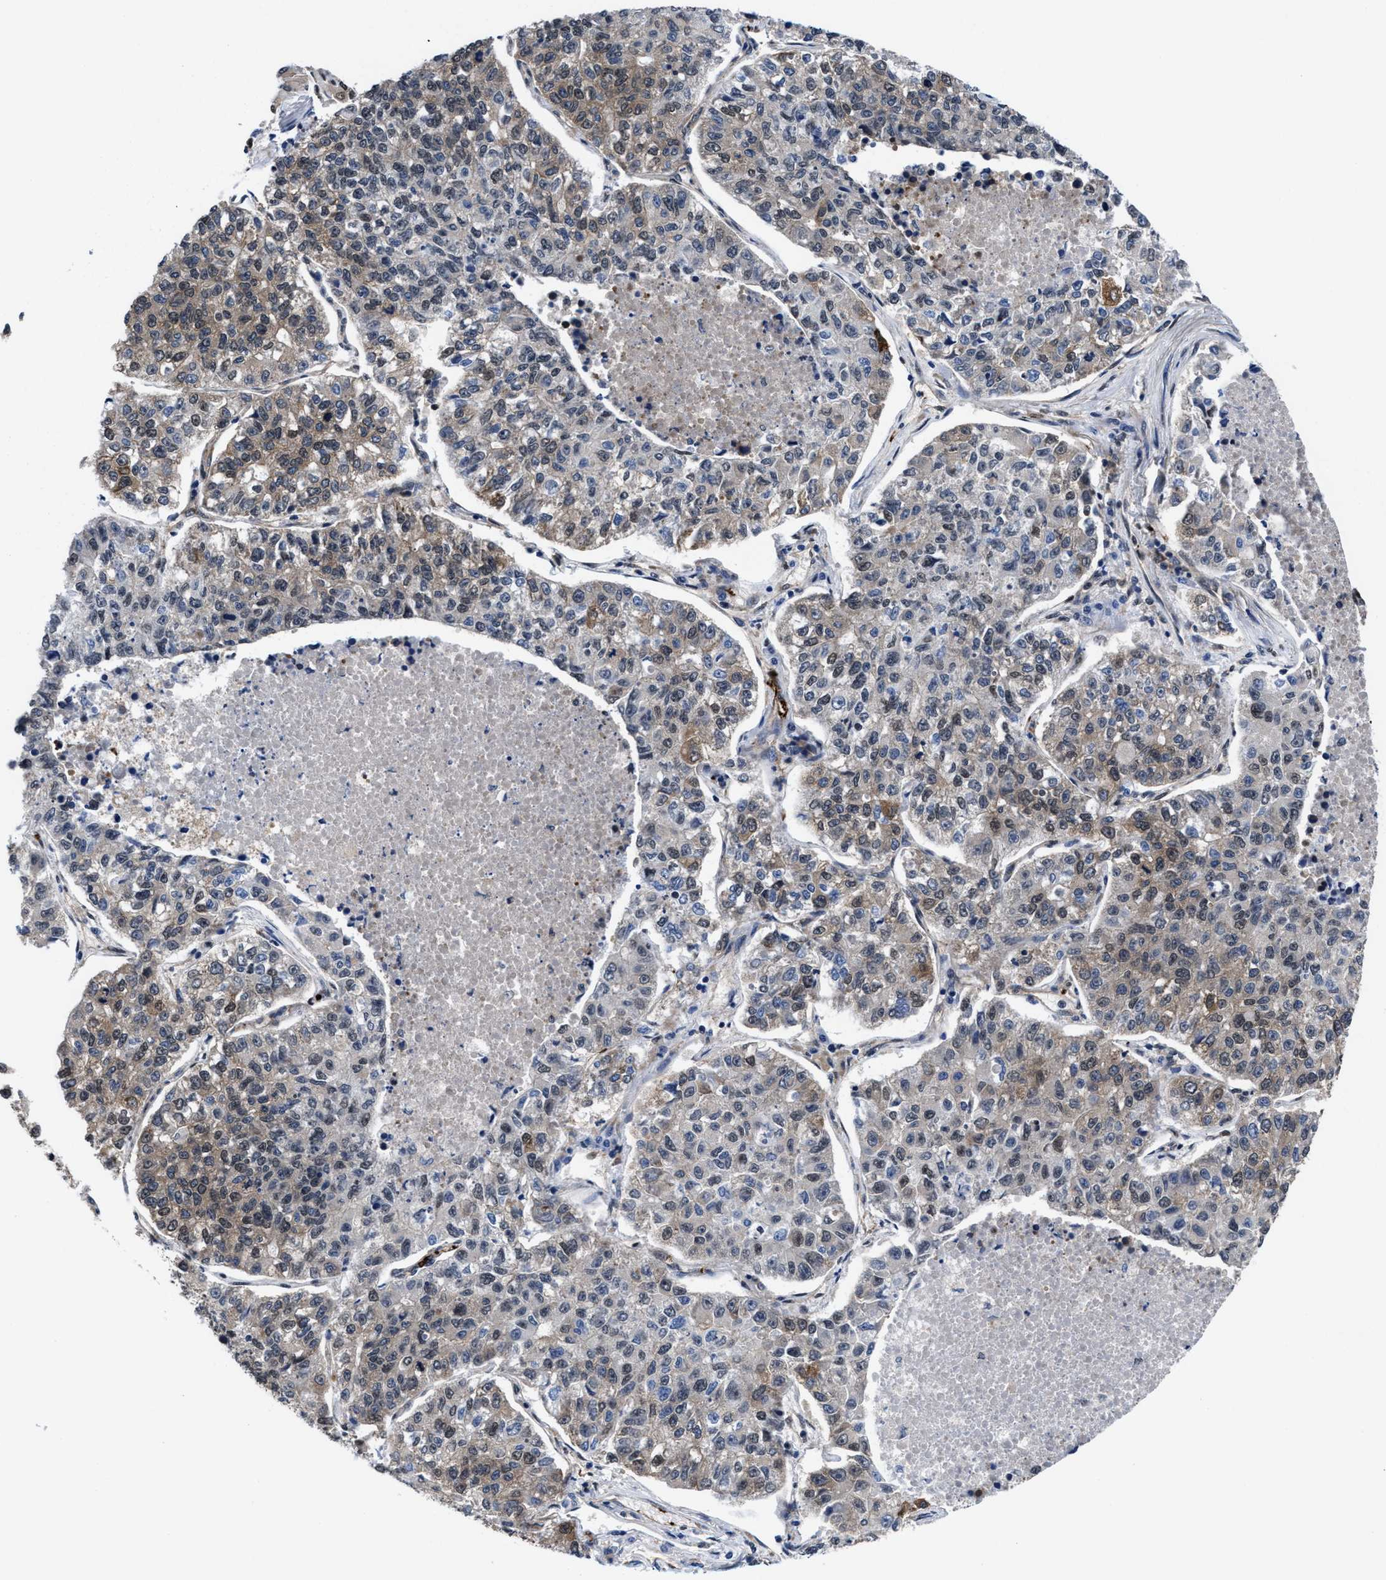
{"staining": {"intensity": "weak", "quantity": "25%-75%", "location": "cytoplasmic/membranous"}, "tissue": "lung cancer", "cell_type": "Tumor cells", "image_type": "cancer", "snomed": [{"axis": "morphology", "description": "Adenocarcinoma, NOS"}, {"axis": "topography", "description": "Lung"}], "caption": "A photomicrograph showing weak cytoplasmic/membranous positivity in approximately 25%-75% of tumor cells in adenocarcinoma (lung), as visualized by brown immunohistochemical staining.", "gene": "ACLY", "patient": {"sex": "male", "age": 49}}